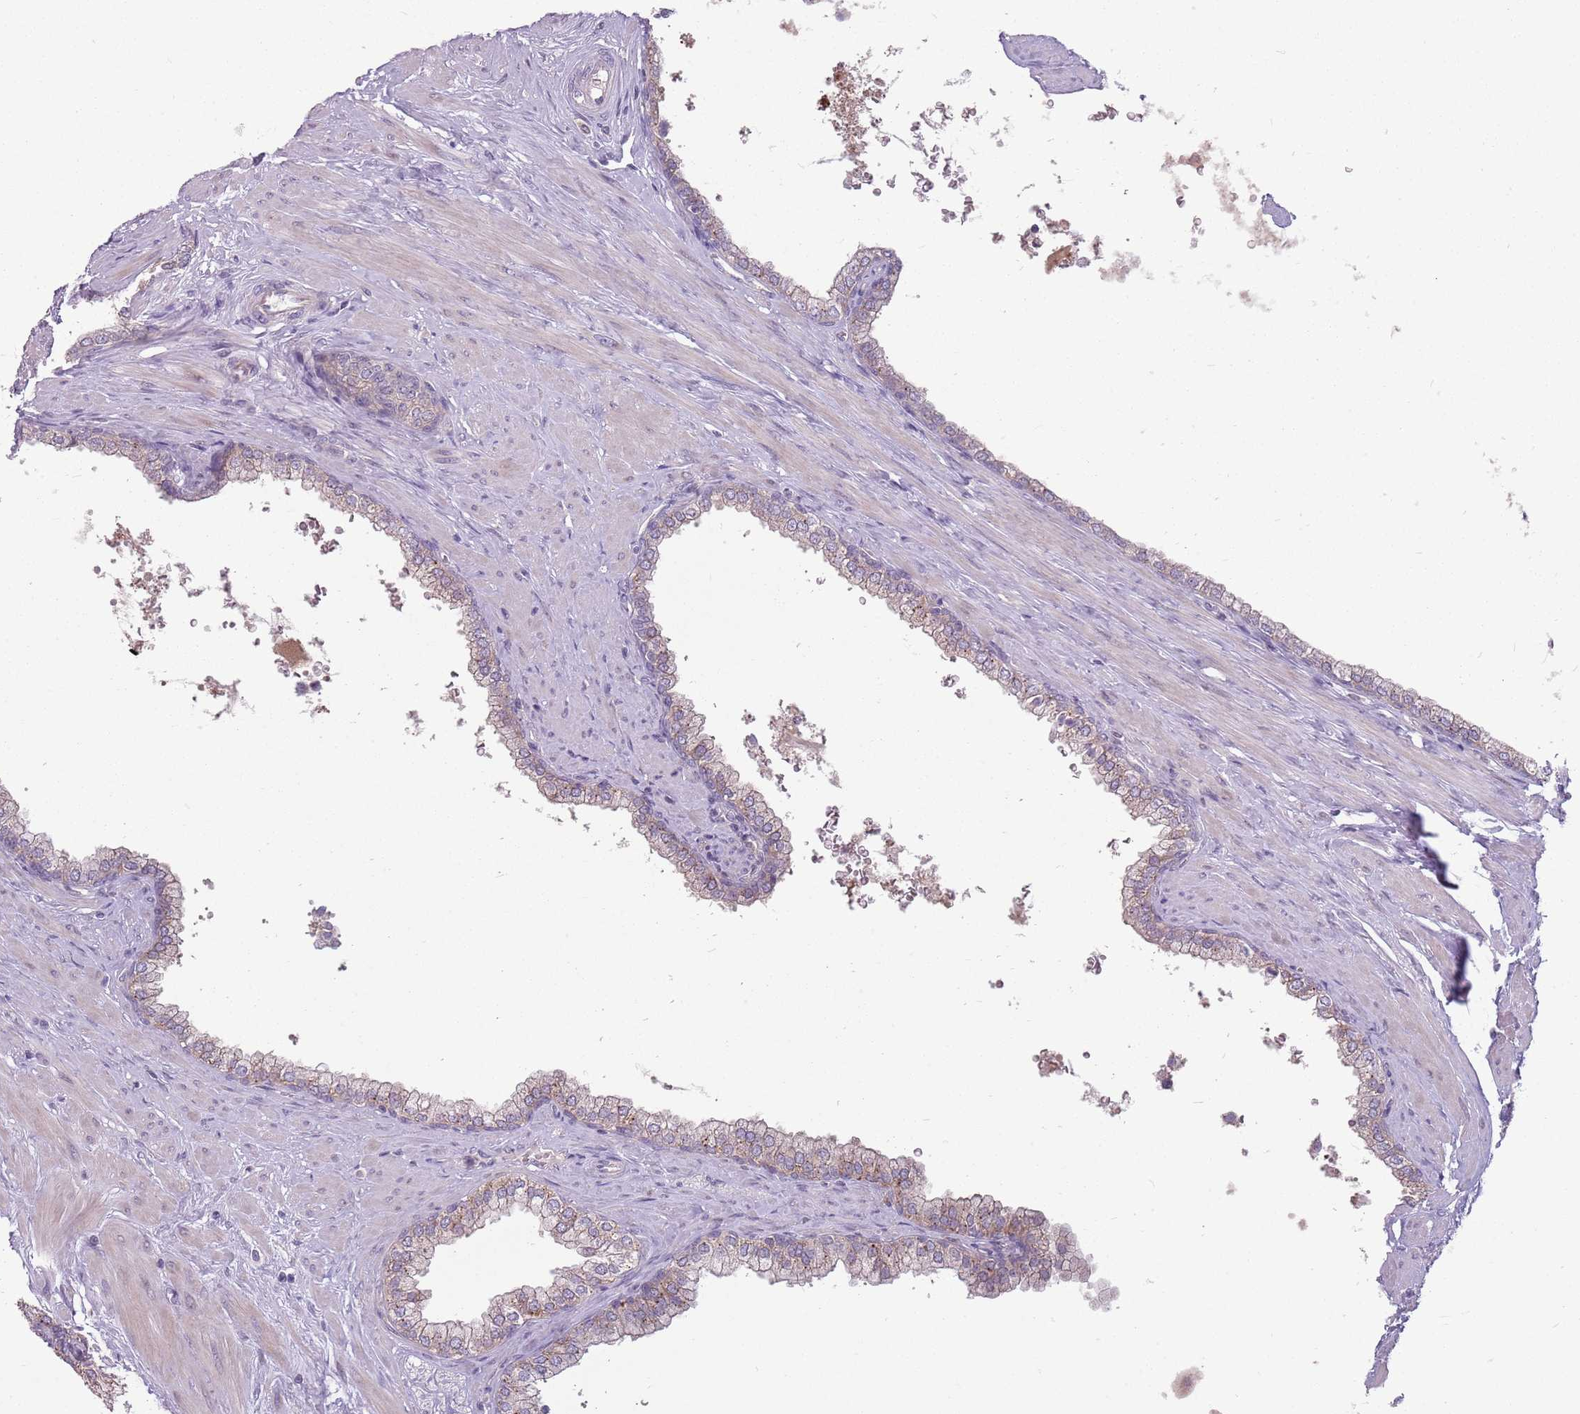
{"staining": {"intensity": "moderate", "quantity": "25%-75%", "location": "cytoplasmic/membranous"}, "tissue": "prostate", "cell_type": "Glandular cells", "image_type": "normal", "snomed": [{"axis": "morphology", "description": "Normal tissue, NOS"}, {"axis": "morphology", "description": "Urothelial carcinoma, Low grade"}, {"axis": "topography", "description": "Urinary bladder"}, {"axis": "topography", "description": "Prostate"}], "caption": "Immunohistochemical staining of normal prostate demonstrates 25%-75% levels of moderate cytoplasmic/membranous protein staining in approximately 25%-75% of glandular cells. The protein of interest is shown in brown color, while the nuclei are stained blue.", "gene": "PPP1R27", "patient": {"sex": "male", "age": 60}}